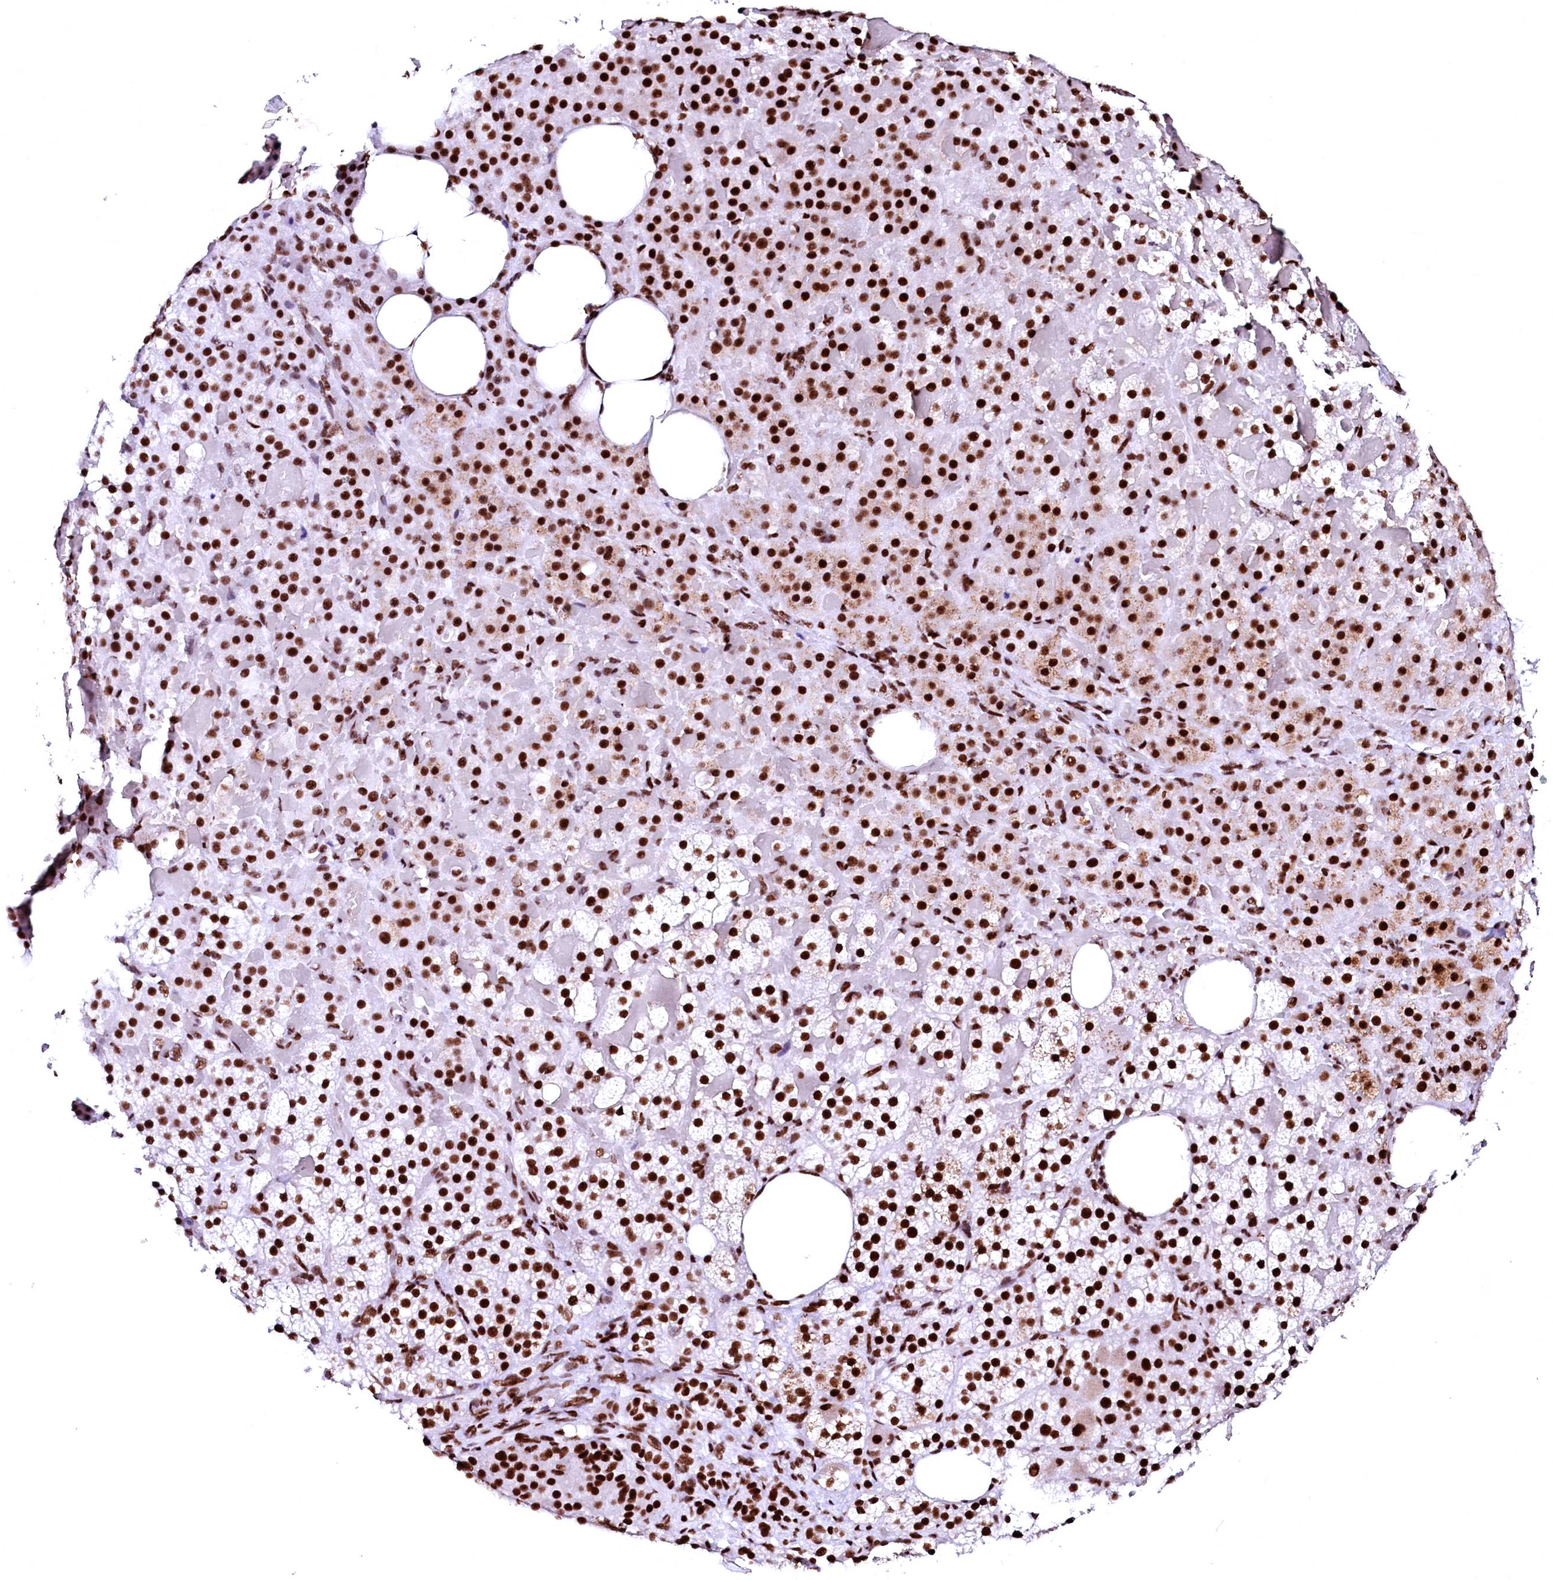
{"staining": {"intensity": "strong", "quantity": ">75%", "location": "cytoplasmic/membranous,nuclear"}, "tissue": "adrenal gland", "cell_type": "Glandular cells", "image_type": "normal", "snomed": [{"axis": "morphology", "description": "Normal tissue, NOS"}, {"axis": "topography", "description": "Adrenal gland"}], "caption": "A brown stain labels strong cytoplasmic/membranous,nuclear expression of a protein in glandular cells of benign adrenal gland.", "gene": "CPSF6", "patient": {"sex": "female", "age": 59}}